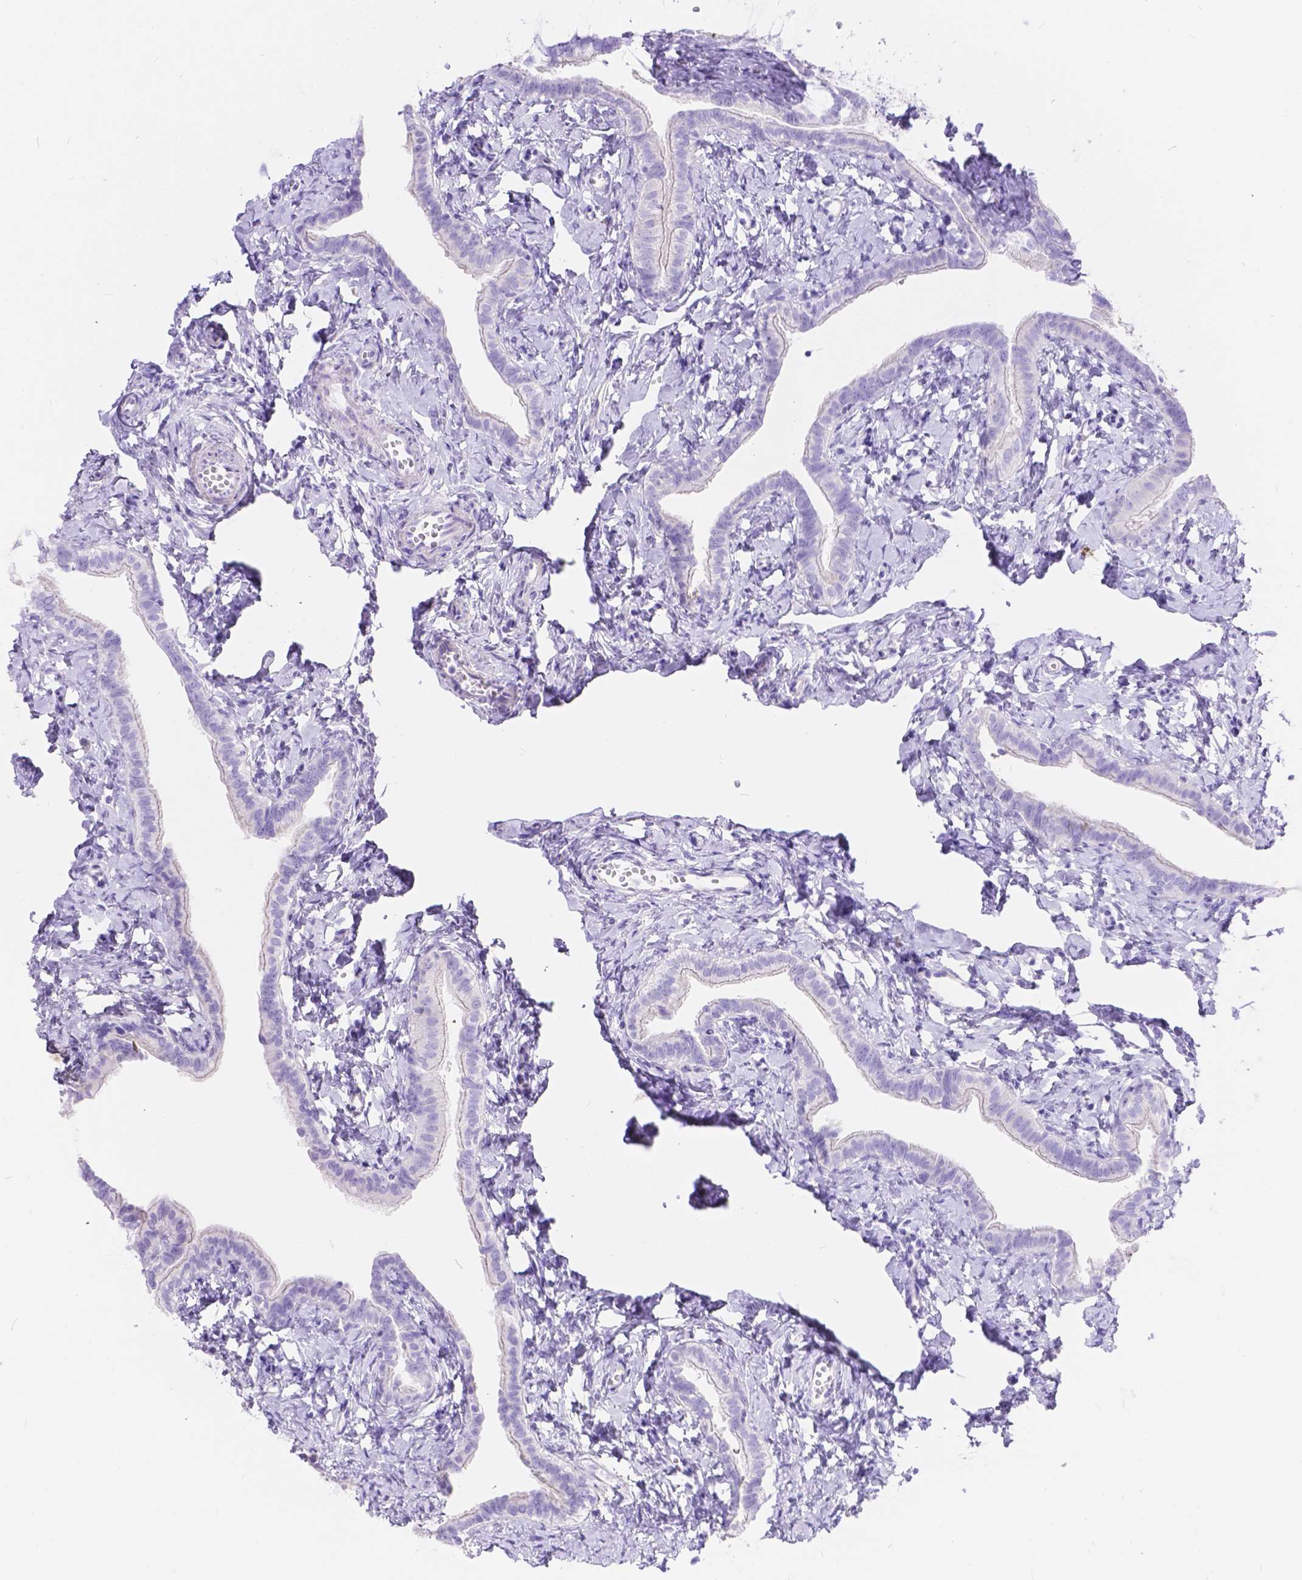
{"staining": {"intensity": "negative", "quantity": "none", "location": "none"}, "tissue": "fallopian tube", "cell_type": "Glandular cells", "image_type": "normal", "snomed": [{"axis": "morphology", "description": "Normal tissue, NOS"}, {"axis": "topography", "description": "Fallopian tube"}], "caption": "The photomicrograph shows no staining of glandular cells in unremarkable fallopian tube. Nuclei are stained in blue.", "gene": "KLHL10", "patient": {"sex": "female", "age": 41}}